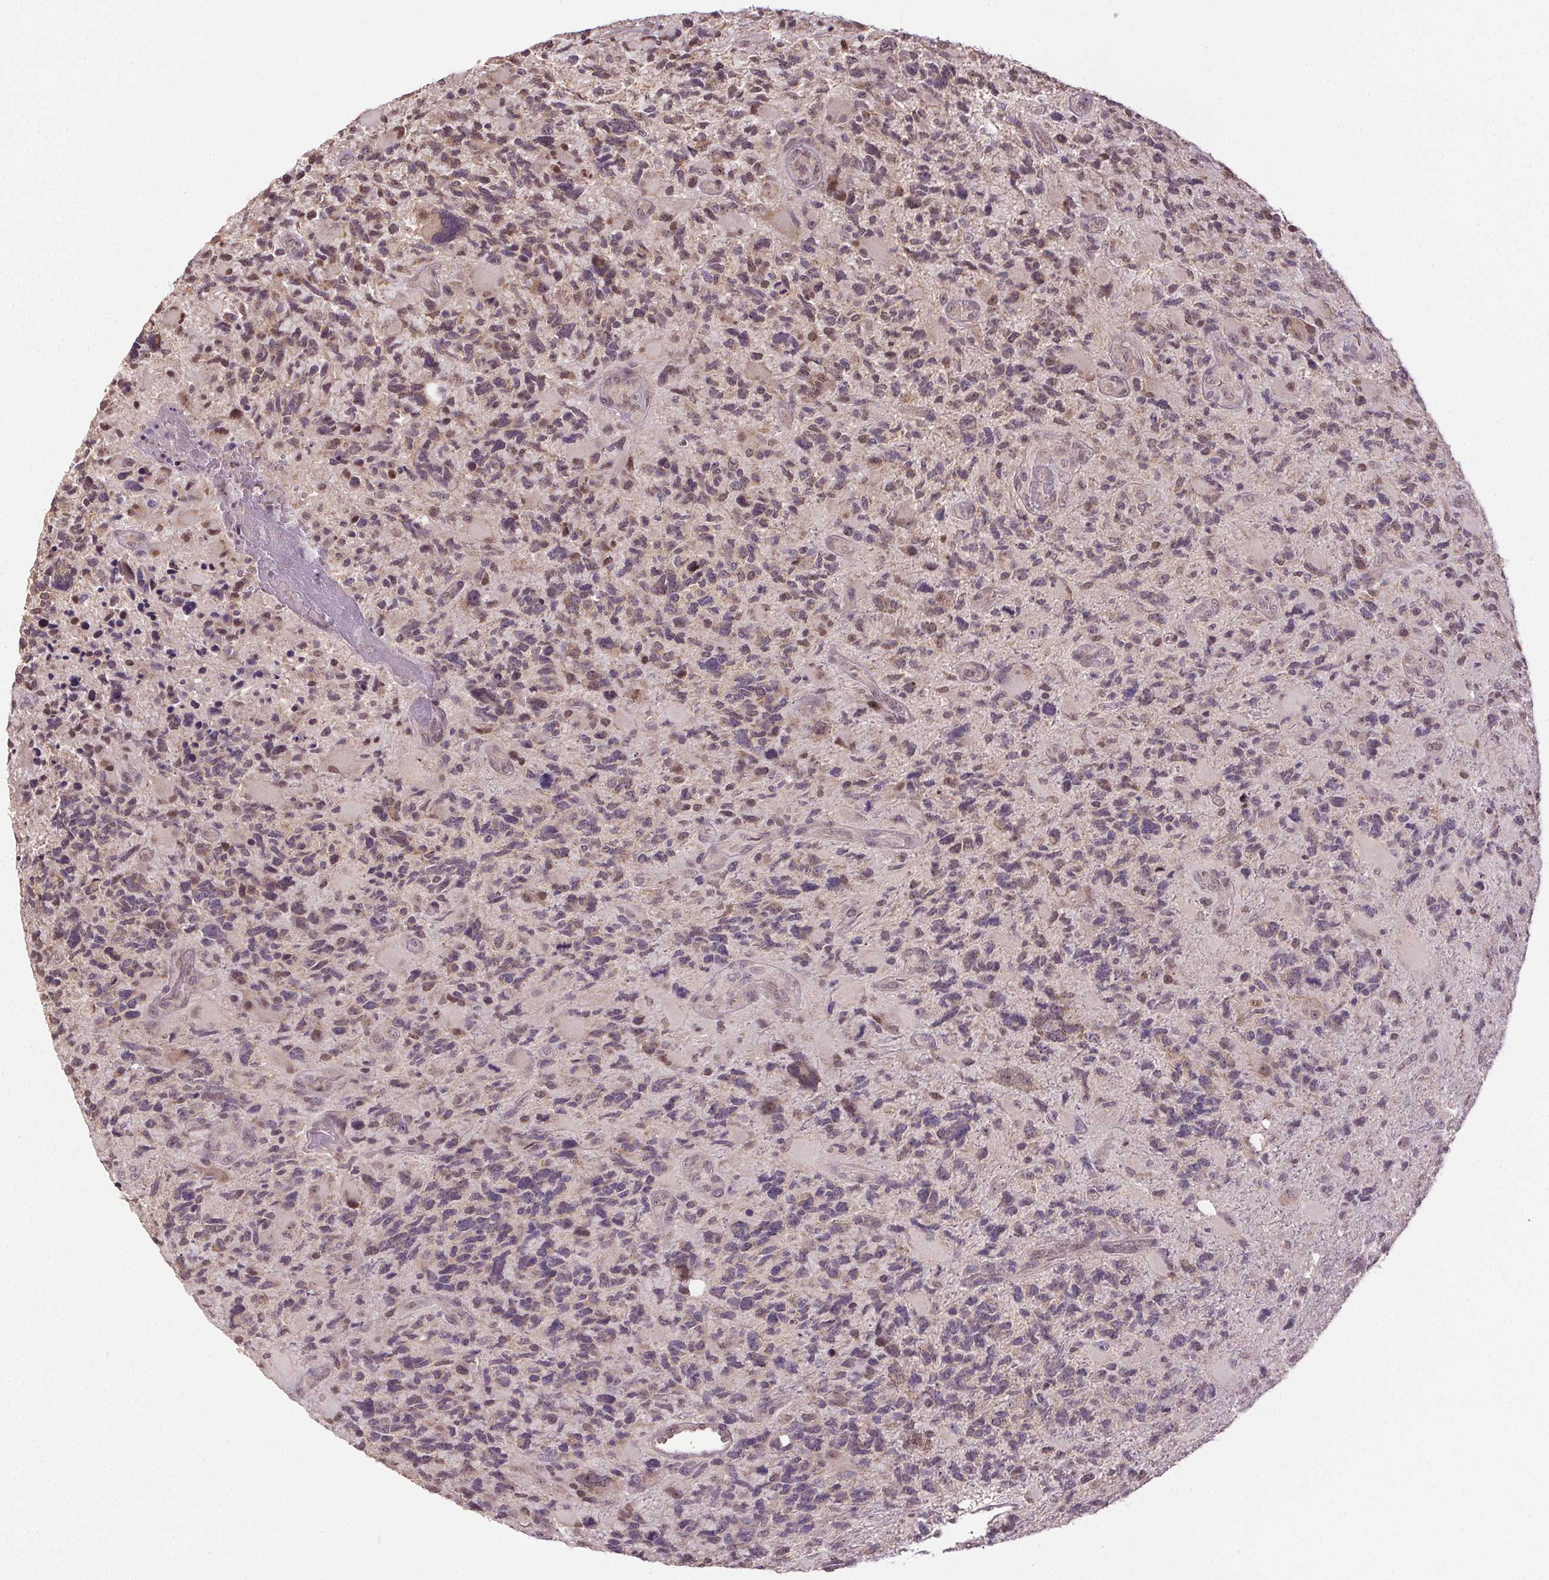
{"staining": {"intensity": "moderate", "quantity": "<25%", "location": "nuclear"}, "tissue": "glioma", "cell_type": "Tumor cells", "image_type": "cancer", "snomed": [{"axis": "morphology", "description": "Glioma, malignant, High grade"}, {"axis": "topography", "description": "Brain"}], "caption": "High-grade glioma (malignant) stained with a brown dye shows moderate nuclear positive positivity in about <25% of tumor cells.", "gene": "KIAA0232", "patient": {"sex": "female", "age": 71}}